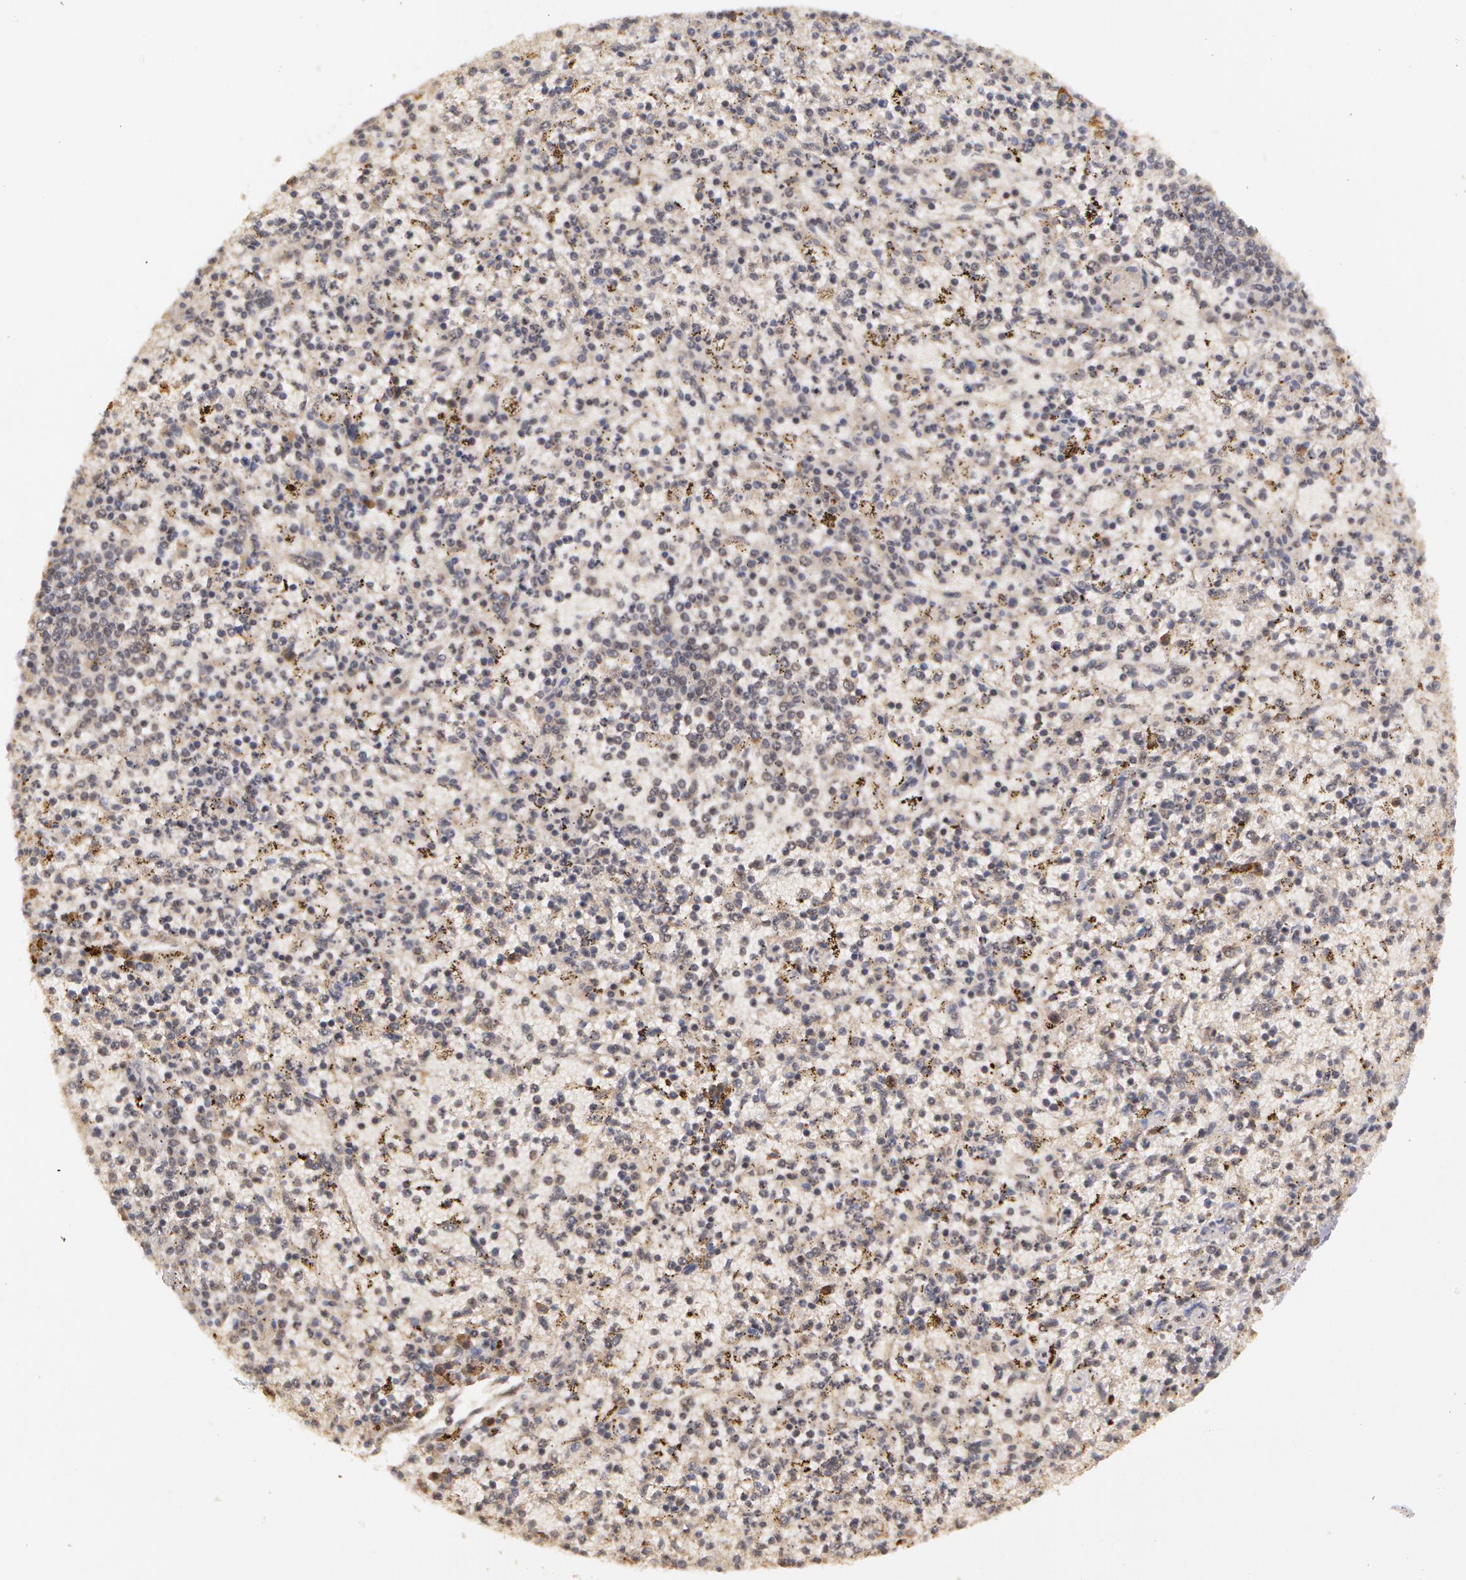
{"staining": {"intensity": "moderate", "quantity": "25%-75%", "location": "cytoplasmic/membranous"}, "tissue": "spleen", "cell_type": "Cells in red pulp", "image_type": "normal", "snomed": [{"axis": "morphology", "description": "Normal tissue, NOS"}, {"axis": "topography", "description": "Spleen"}], "caption": "Spleen stained with DAB (3,3'-diaminobenzidine) immunohistochemistry exhibits medium levels of moderate cytoplasmic/membranous expression in about 25%-75% of cells in red pulp. (Stains: DAB (3,3'-diaminobenzidine) in brown, nuclei in blue, Microscopy: brightfield microscopy at high magnification).", "gene": "GLIS1", "patient": {"sex": "male", "age": 72}}